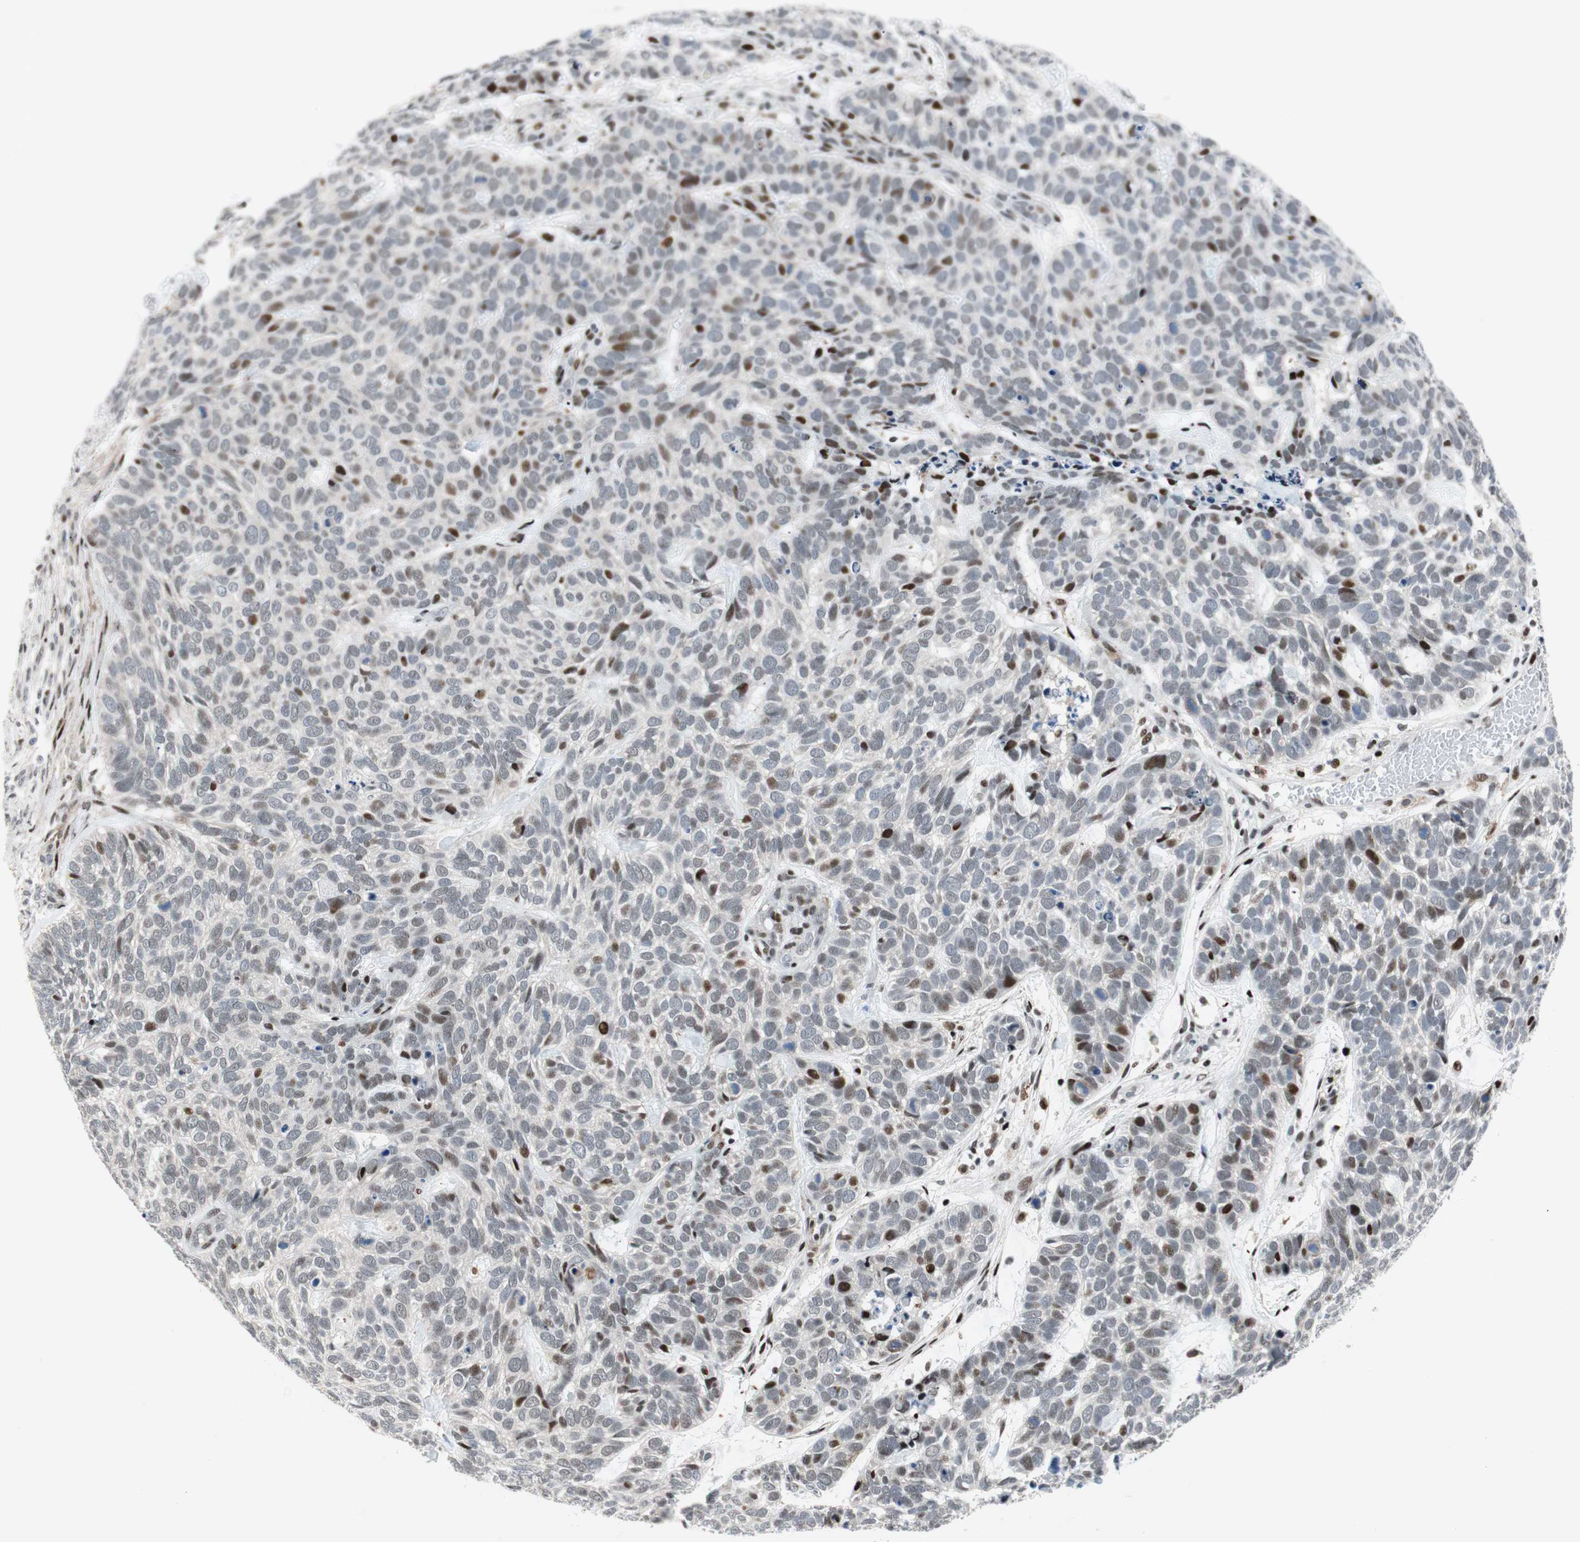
{"staining": {"intensity": "moderate", "quantity": "<25%", "location": "nuclear"}, "tissue": "skin cancer", "cell_type": "Tumor cells", "image_type": "cancer", "snomed": [{"axis": "morphology", "description": "Basal cell carcinoma"}, {"axis": "topography", "description": "Skin"}], "caption": "This image demonstrates immunohistochemistry (IHC) staining of human skin basal cell carcinoma, with low moderate nuclear expression in about <25% of tumor cells.", "gene": "FBXO44", "patient": {"sex": "male", "age": 87}}